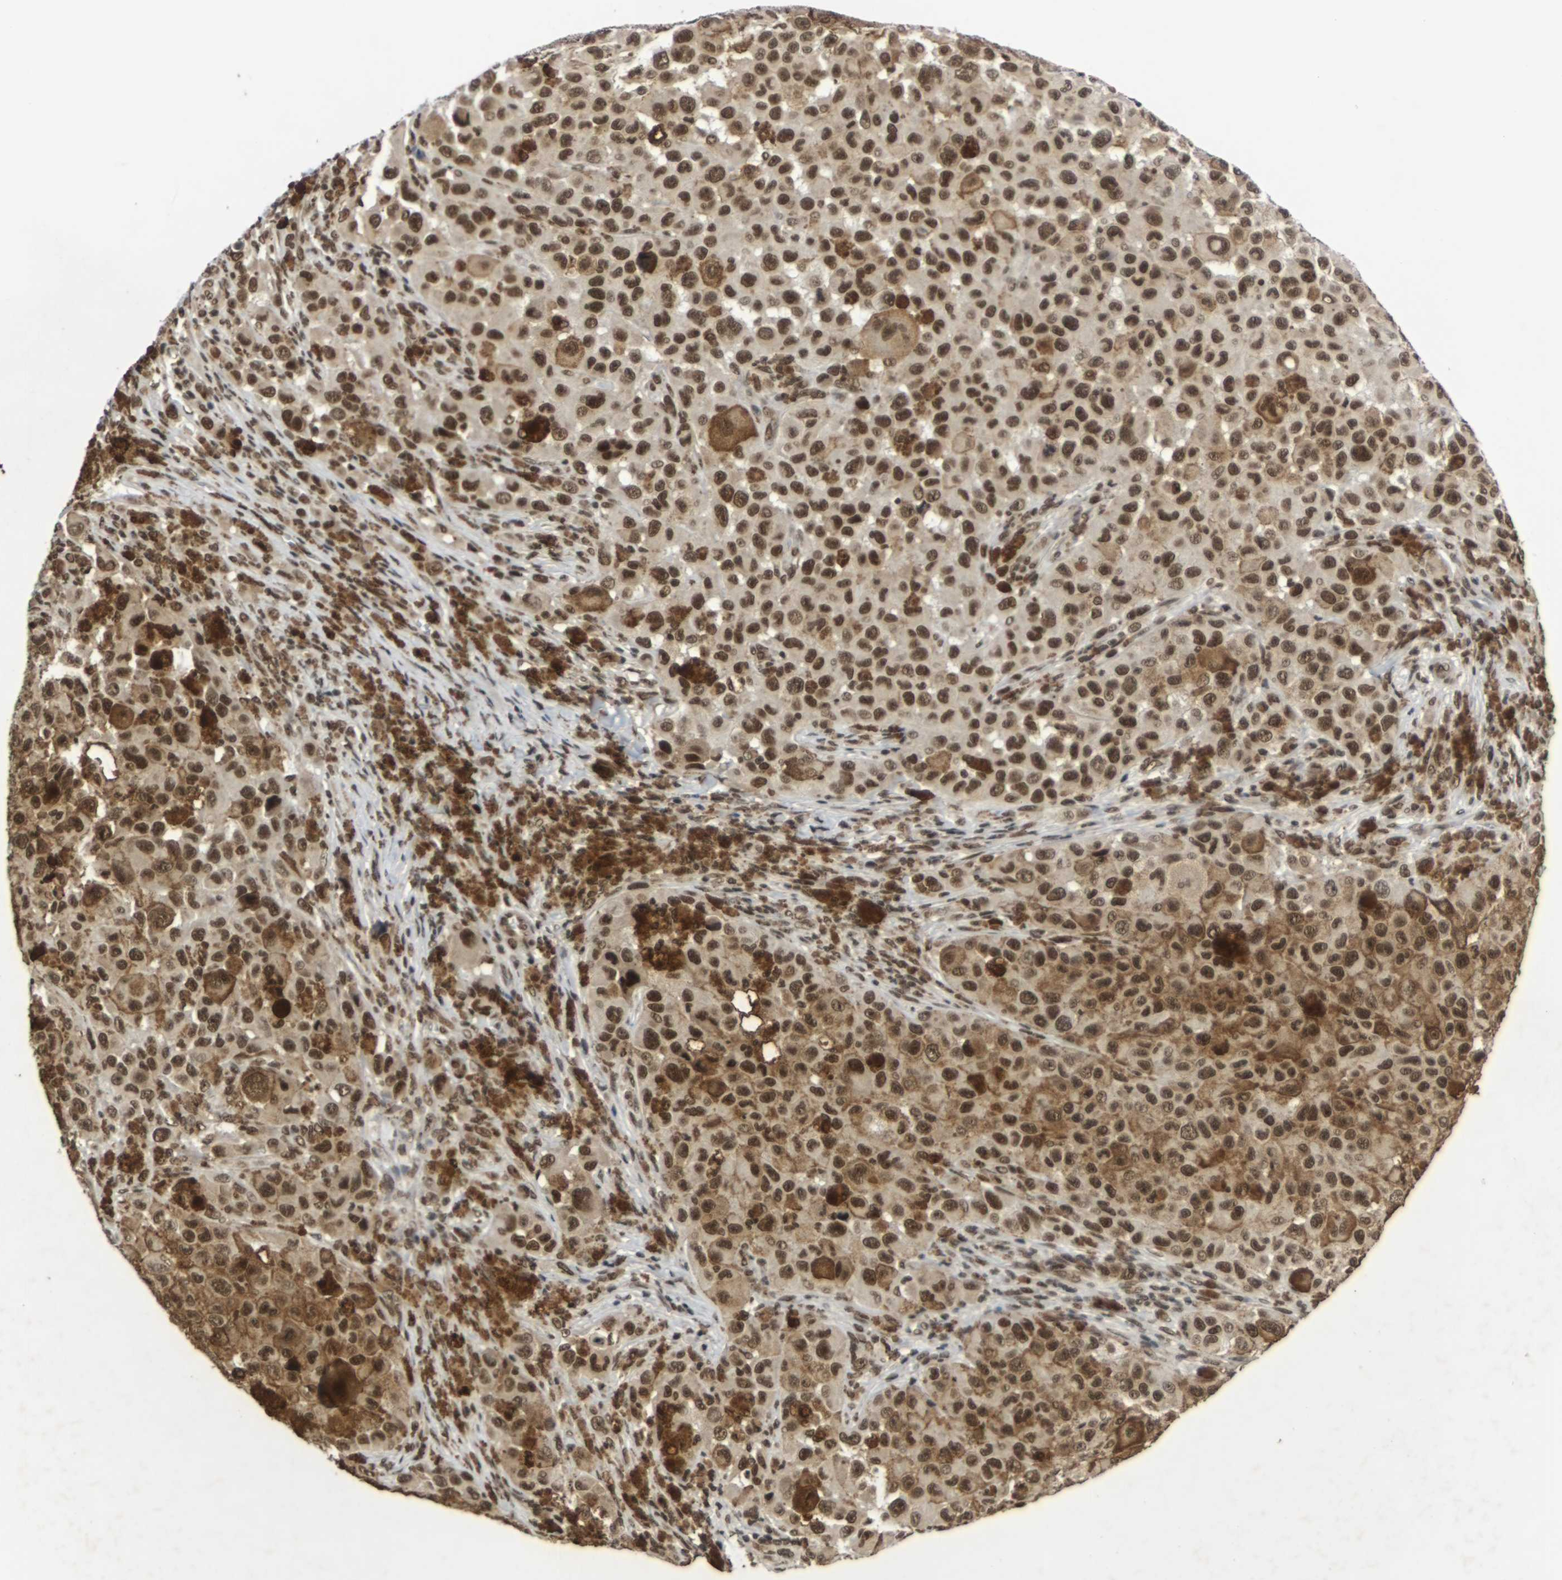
{"staining": {"intensity": "strong", "quantity": ">75%", "location": "nuclear"}, "tissue": "melanoma", "cell_type": "Tumor cells", "image_type": "cancer", "snomed": [{"axis": "morphology", "description": "Malignant melanoma, NOS"}, {"axis": "topography", "description": "Skin"}], "caption": "A photomicrograph of human melanoma stained for a protein shows strong nuclear brown staining in tumor cells.", "gene": "NELFA", "patient": {"sex": "male", "age": 96}}